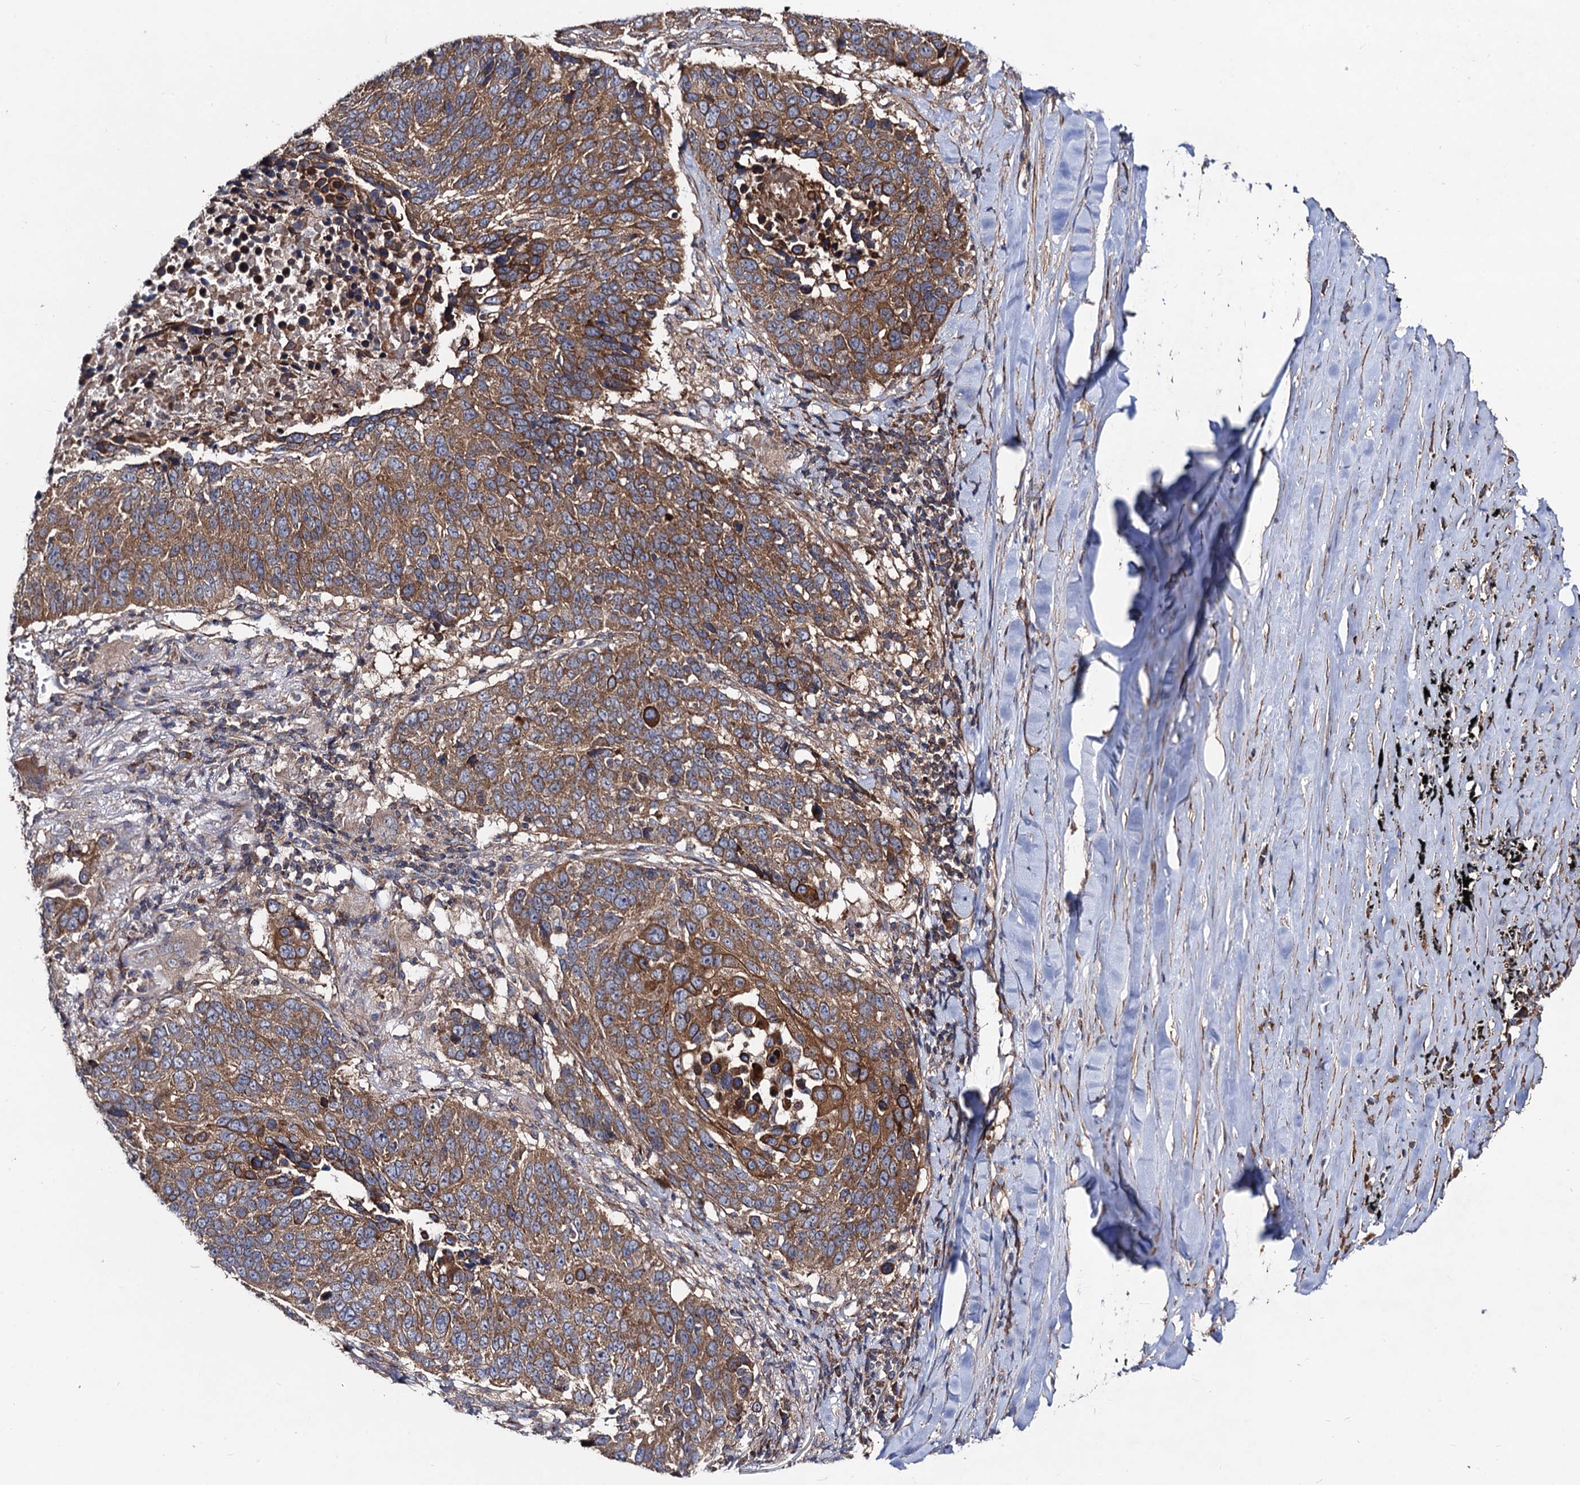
{"staining": {"intensity": "moderate", "quantity": ">75%", "location": "cytoplasmic/membranous"}, "tissue": "lung cancer", "cell_type": "Tumor cells", "image_type": "cancer", "snomed": [{"axis": "morphology", "description": "Normal tissue, NOS"}, {"axis": "morphology", "description": "Squamous cell carcinoma, NOS"}, {"axis": "topography", "description": "Lymph node"}, {"axis": "topography", "description": "Lung"}], "caption": "Immunohistochemistry photomicrograph of human lung cancer (squamous cell carcinoma) stained for a protein (brown), which reveals medium levels of moderate cytoplasmic/membranous staining in about >75% of tumor cells.", "gene": "DYDC1", "patient": {"sex": "male", "age": 66}}